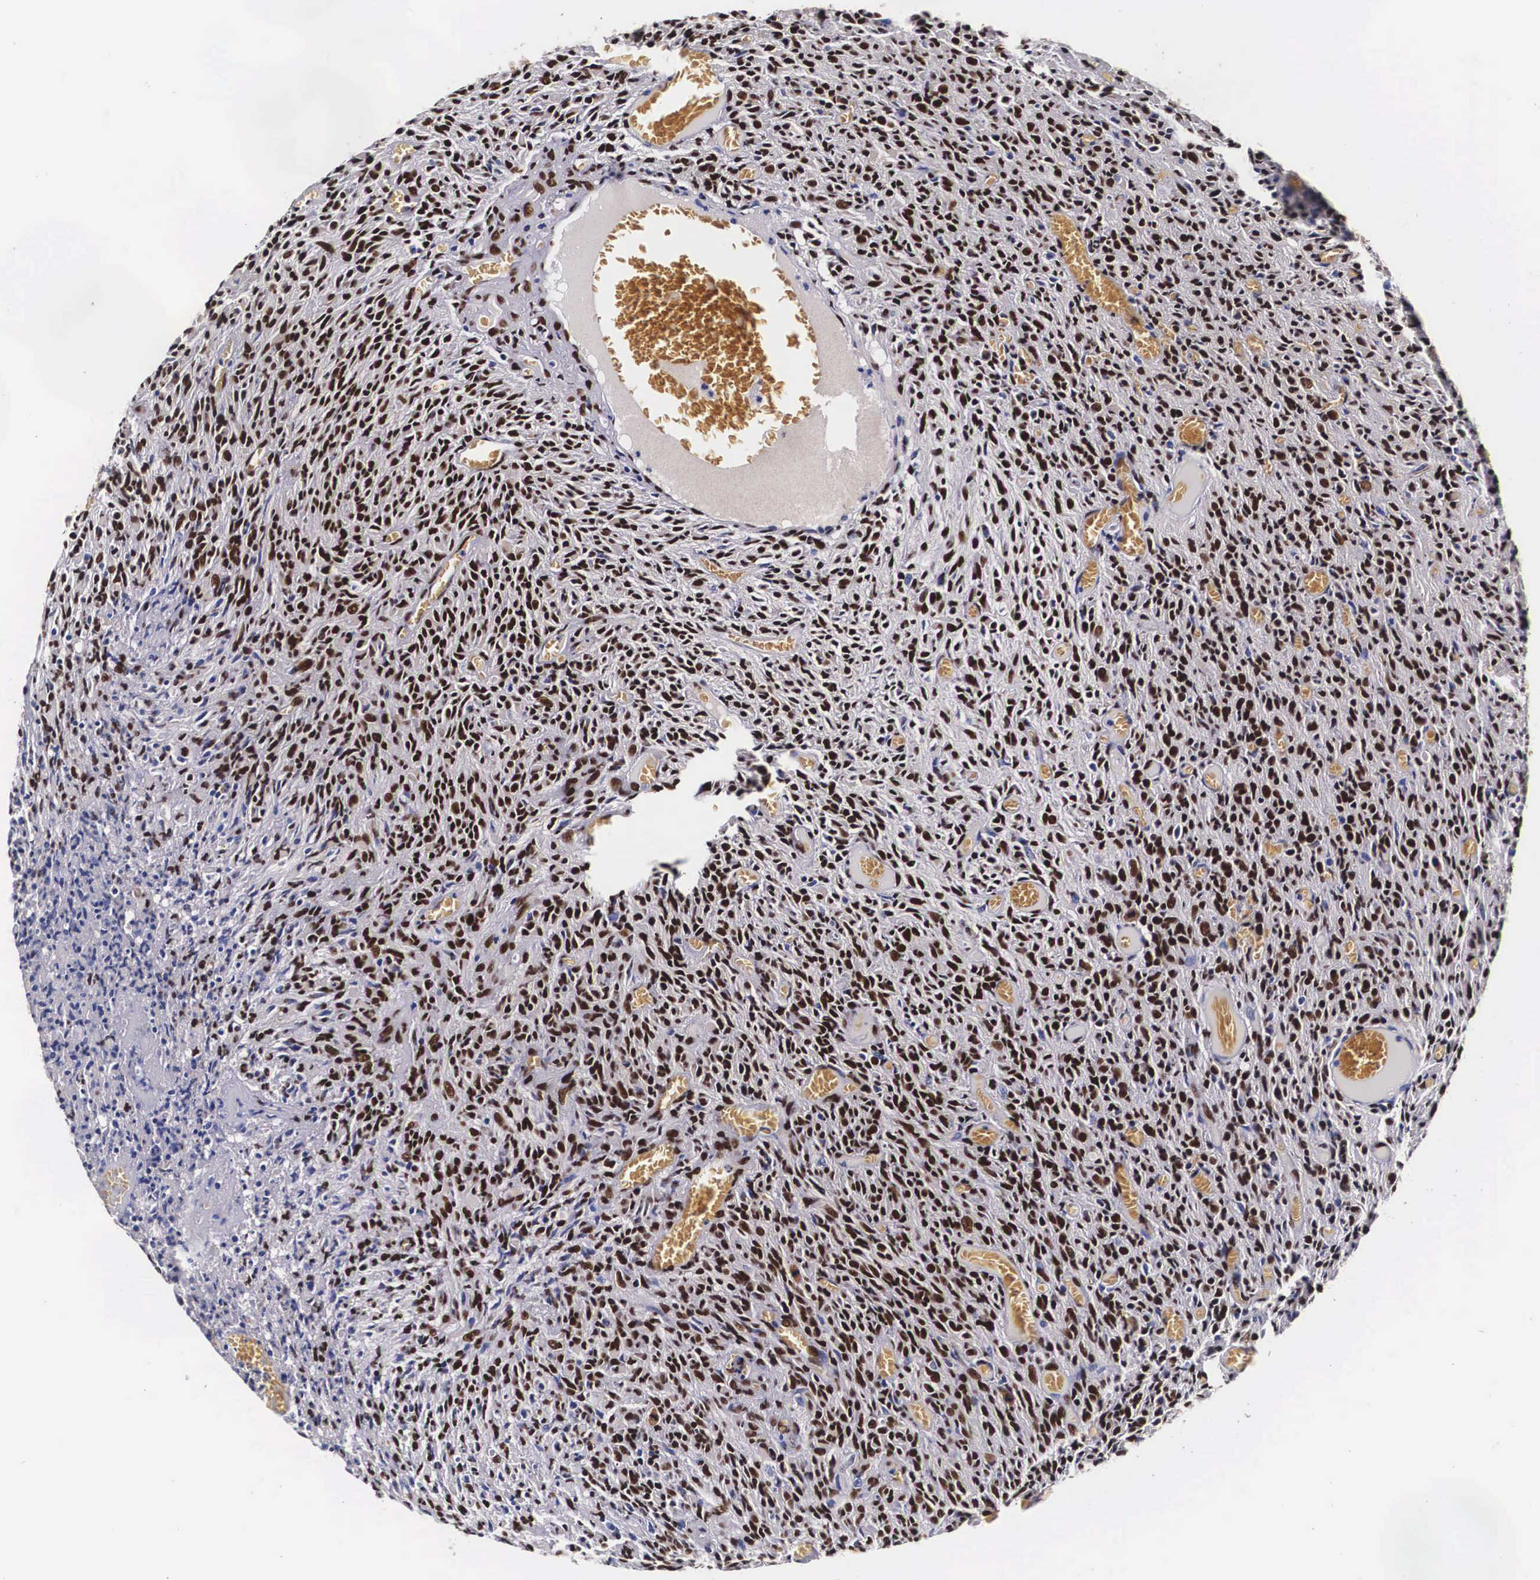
{"staining": {"intensity": "strong", "quantity": "25%-75%", "location": "nuclear"}, "tissue": "glioma", "cell_type": "Tumor cells", "image_type": "cancer", "snomed": [{"axis": "morphology", "description": "Glioma, malignant, High grade"}, {"axis": "topography", "description": "Brain"}], "caption": "Protein staining by immunohistochemistry demonstrates strong nuclear positivity in about 25%-75% of tumor cells in malignant glioma (high-grade).", "gene": "PABPN1", "patient": {"sex": "male", "age": 56}}